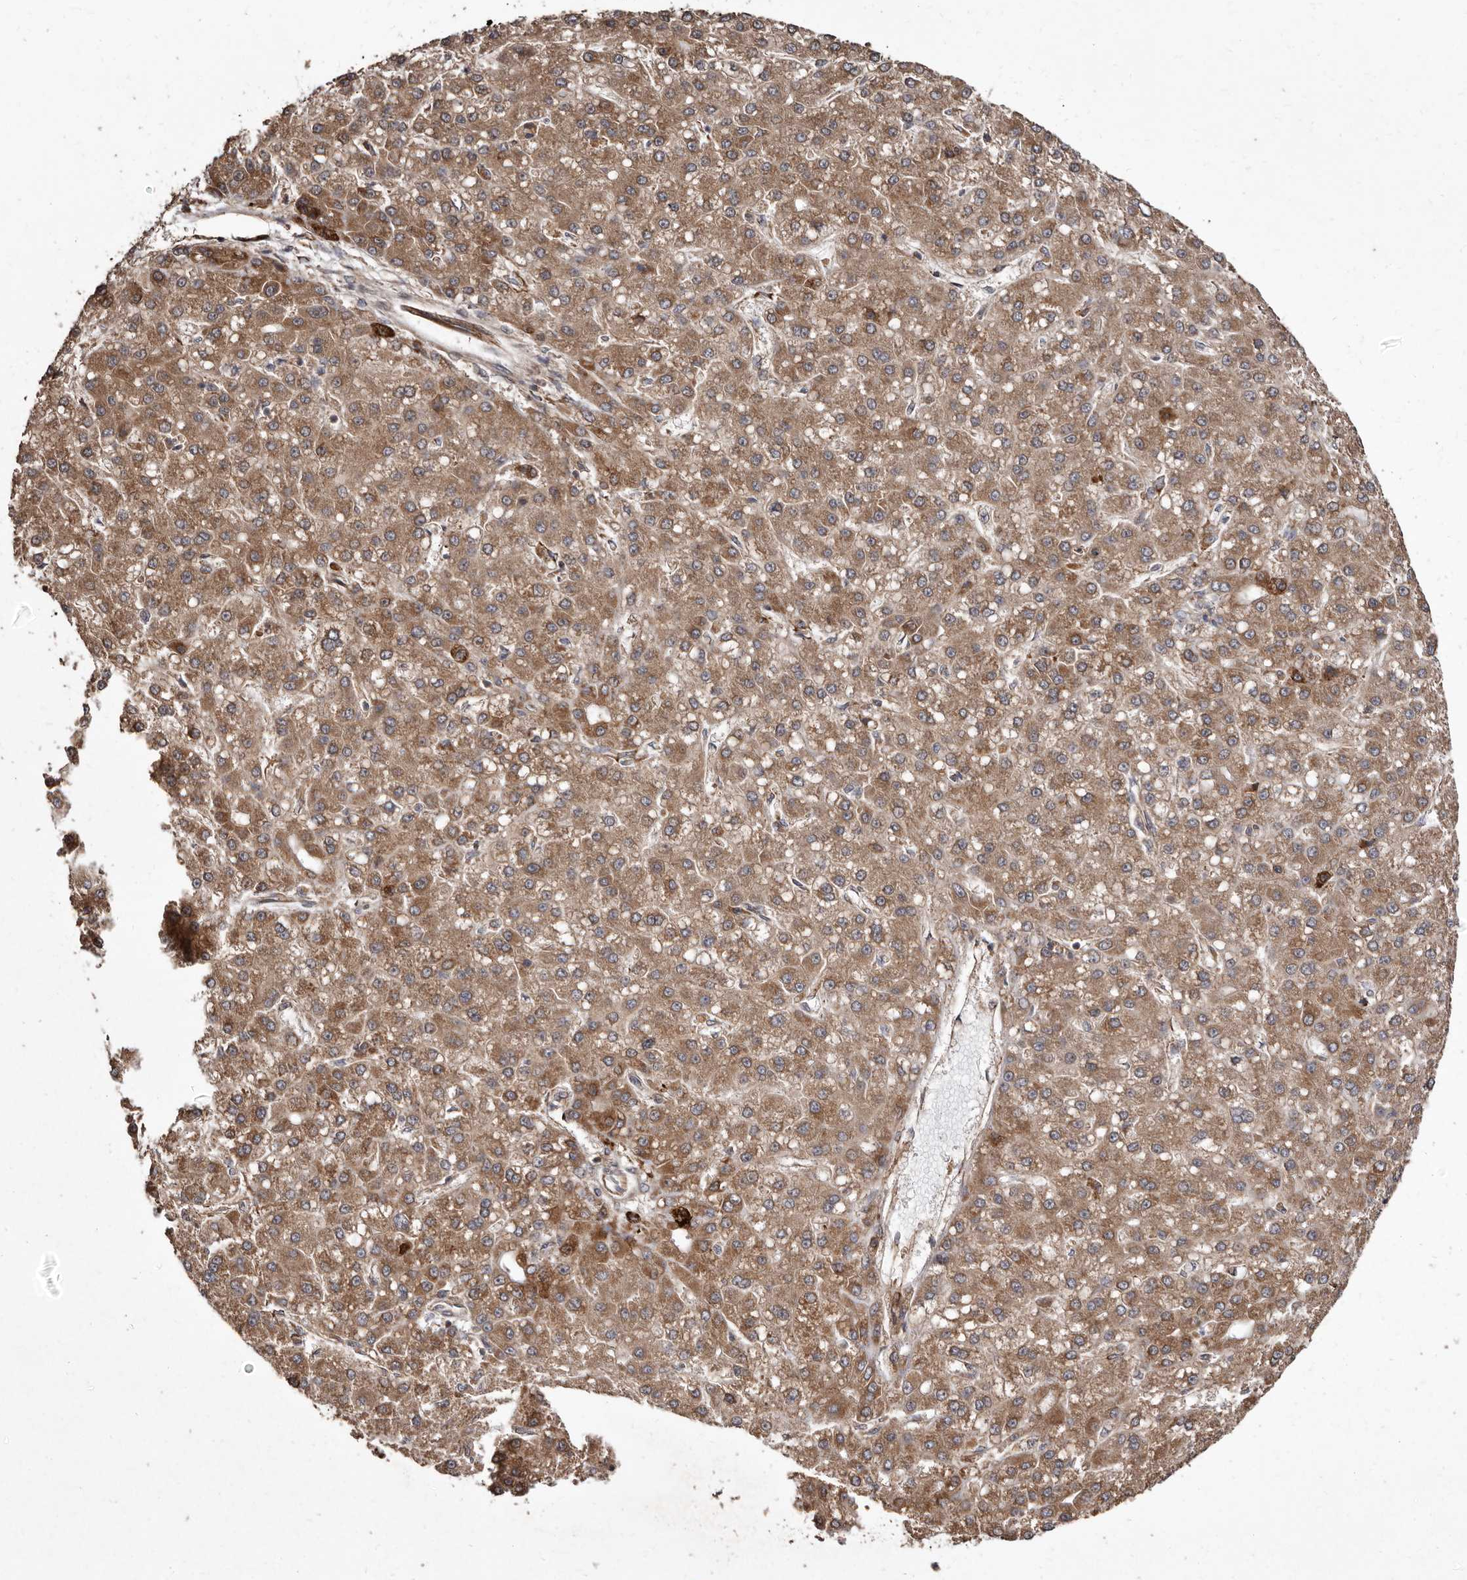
{"staining": {"intensity": "moderate", "quantity": ">75%", "location": "cytoplasmic/membranous"}, "tissue": "liver cancer", "cell_type": "Tumor cells", "image_type": "cancer", "snomed": [{"axis": "morphology", "description": "Carcinoma, Hepatocellular, NOS"}, {"axis": "topography", "description": "Liver"}], "caption": "A histopathology image of hepatocellular carcinoma (liver) stained for a protein shows moderate cytoplasmic/membranous brown staining in tumor cells.", "gene": "FLAD1", "patient": {"sex": "male", "age": 67}}